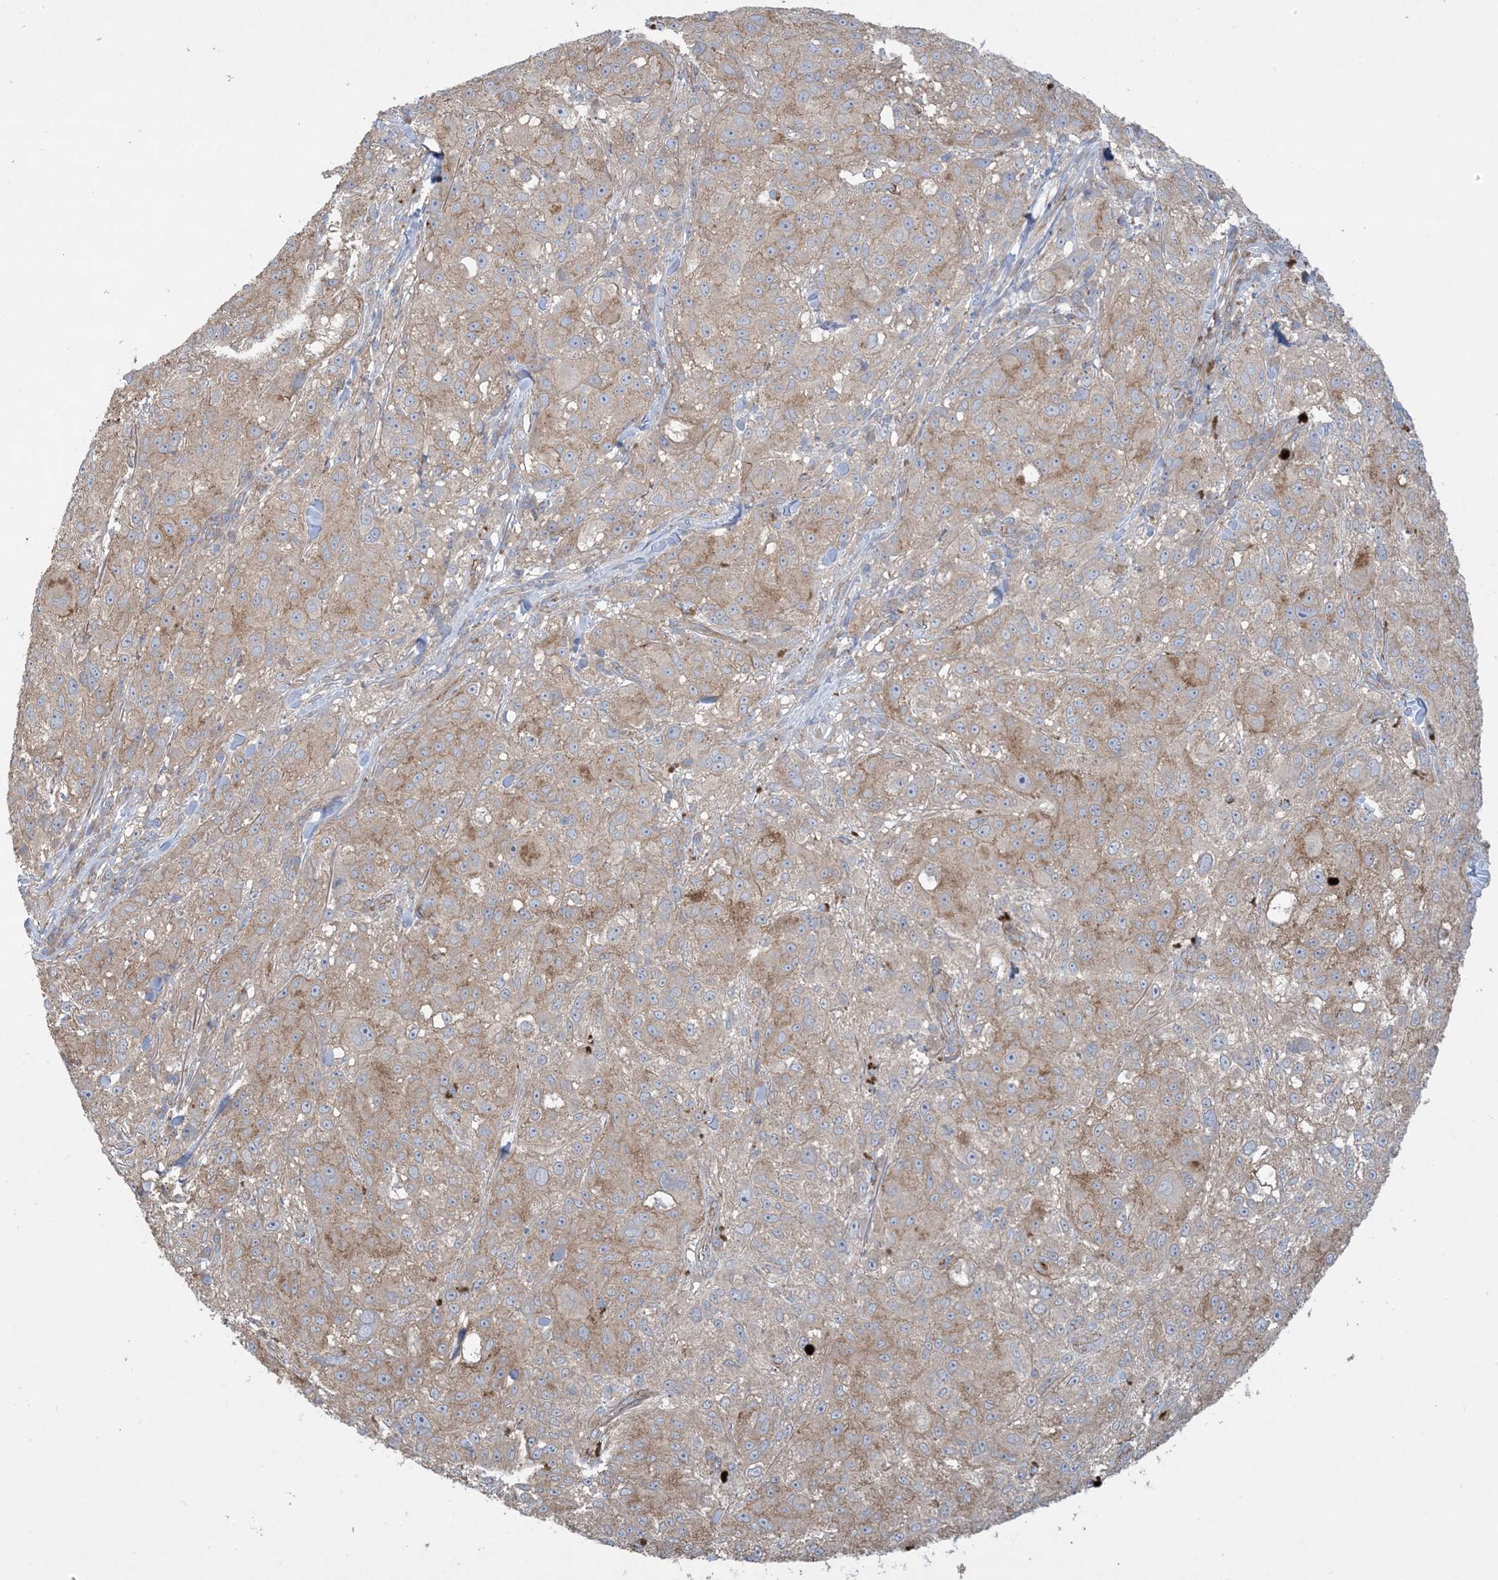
{"staining": {"intensity": "moderate", "quantity": "25%-75%", "location": "cytoplasmic/membranous"}, "tissue": "melanoma", "cell_type": "Tumor cells", "image_type": "cancer", "snomed": [{"axis": "morphology", "description": "Necrosis, NOS"}, {"axis": "morphology", "description": "Malignant melanoma, NOS"}, {"axis": "topography", "description": "Skin"}], "caption": "Immunohistochemical staining of melanoma reveals moderate cytoplasmic/membranous protein staining in about 25%-75% of tumor cells.", "gene": "CCNY", "patient": {"sex": "female", "age": 87}}